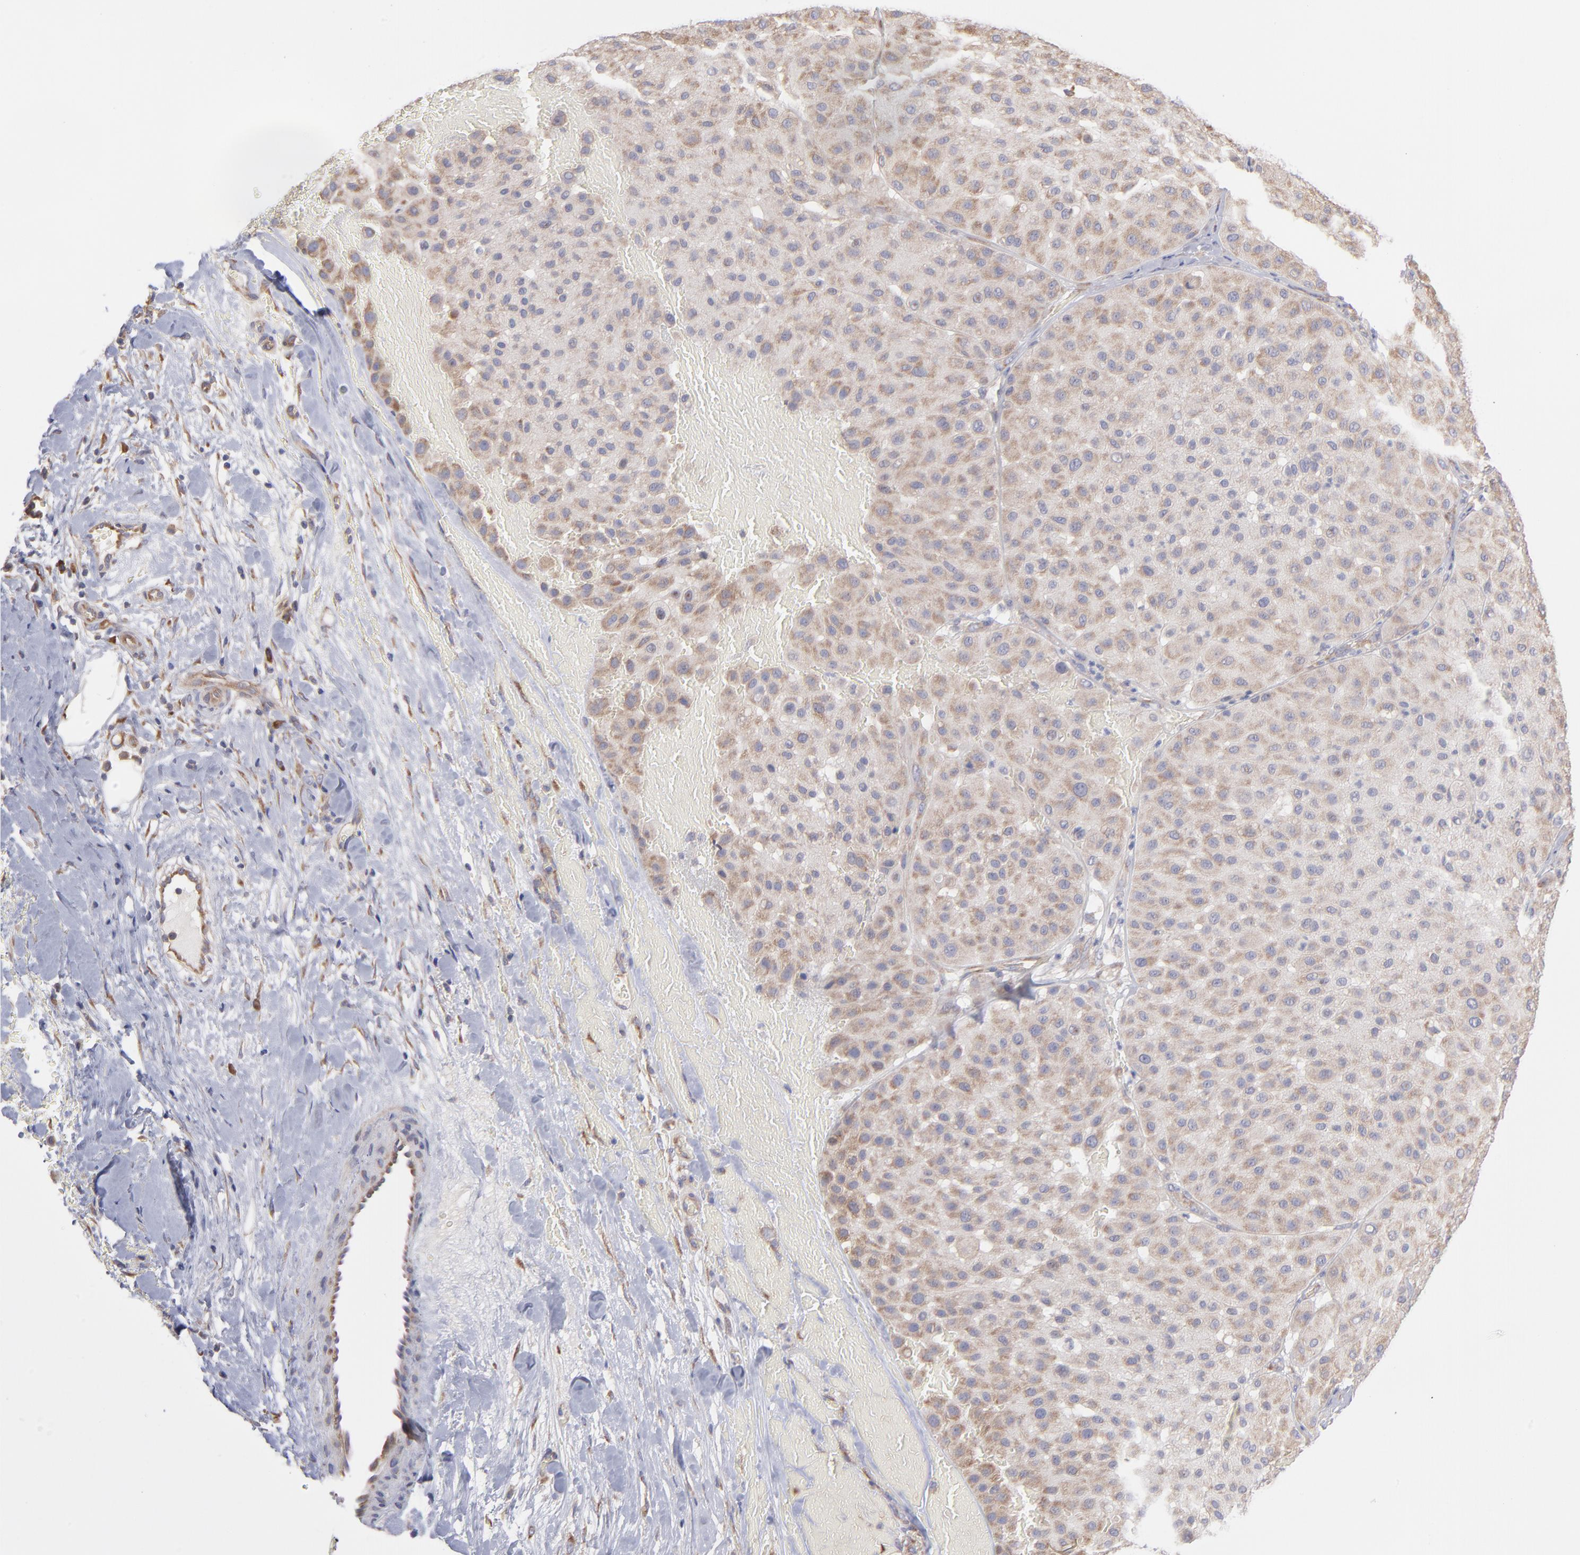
{"staining": {"intensity": "weak", "quantity": "<25%", "location": "cytoplasmic/membranous"}, "tissue": "melanoma", "cell_type": "Tumor cells", "image_type": "cancer", "snomed": [{"axis": "morphology", "description": "Normal tissue, NOS"}, {"axis": "morphology", "description": "Malignant melanoma, Metastatic site"}, {"axis": "topography", "description": "Skin"}], "caption": "This is an immunohistochemistry (IHC) histopathology image of human malignant melanoma (metastatic site). There is no expression in tumor cells.", "gene": "RPLP0", "patient": {"sex": "male", "age": 41}}